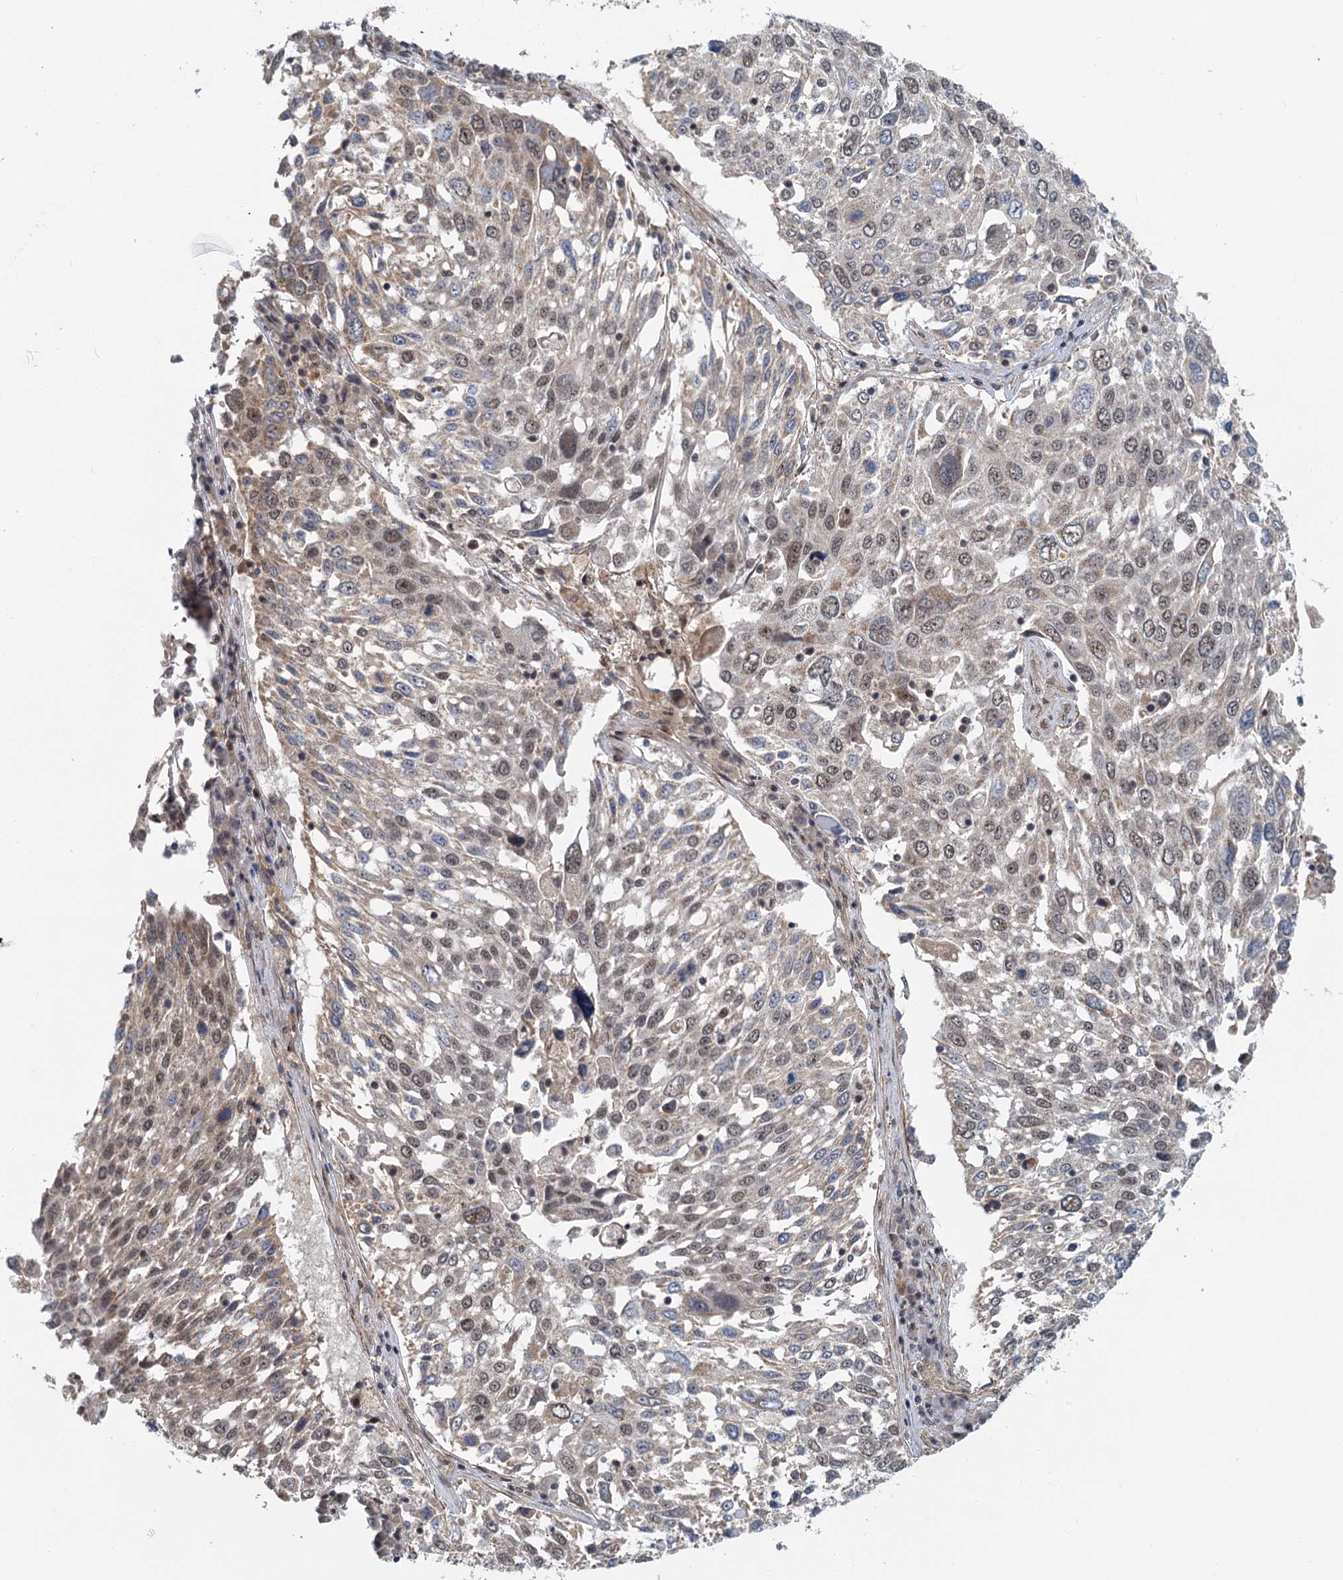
{"staining": {"intensity": "weak", "quantity": "25%-75%", "location": "nuclear"}, "tissue": "lung cancer", "cell_type": "Tumor cells", "image_type": "cancer", "snomed": [{"axis": "morphology", "description": "Squamous cell carcinoma, NOS"}, {"axis": "topography", "description": "Lung"}], "caption": "Immunohistochemical staining of human squamous cell carcinoma (lung) demonstrates low levels of weak nuclear protein expression in about 25%-75% of tumor cells.", "gene": "TAS2R42", "patient": {"sex": "male", "age": 65}}